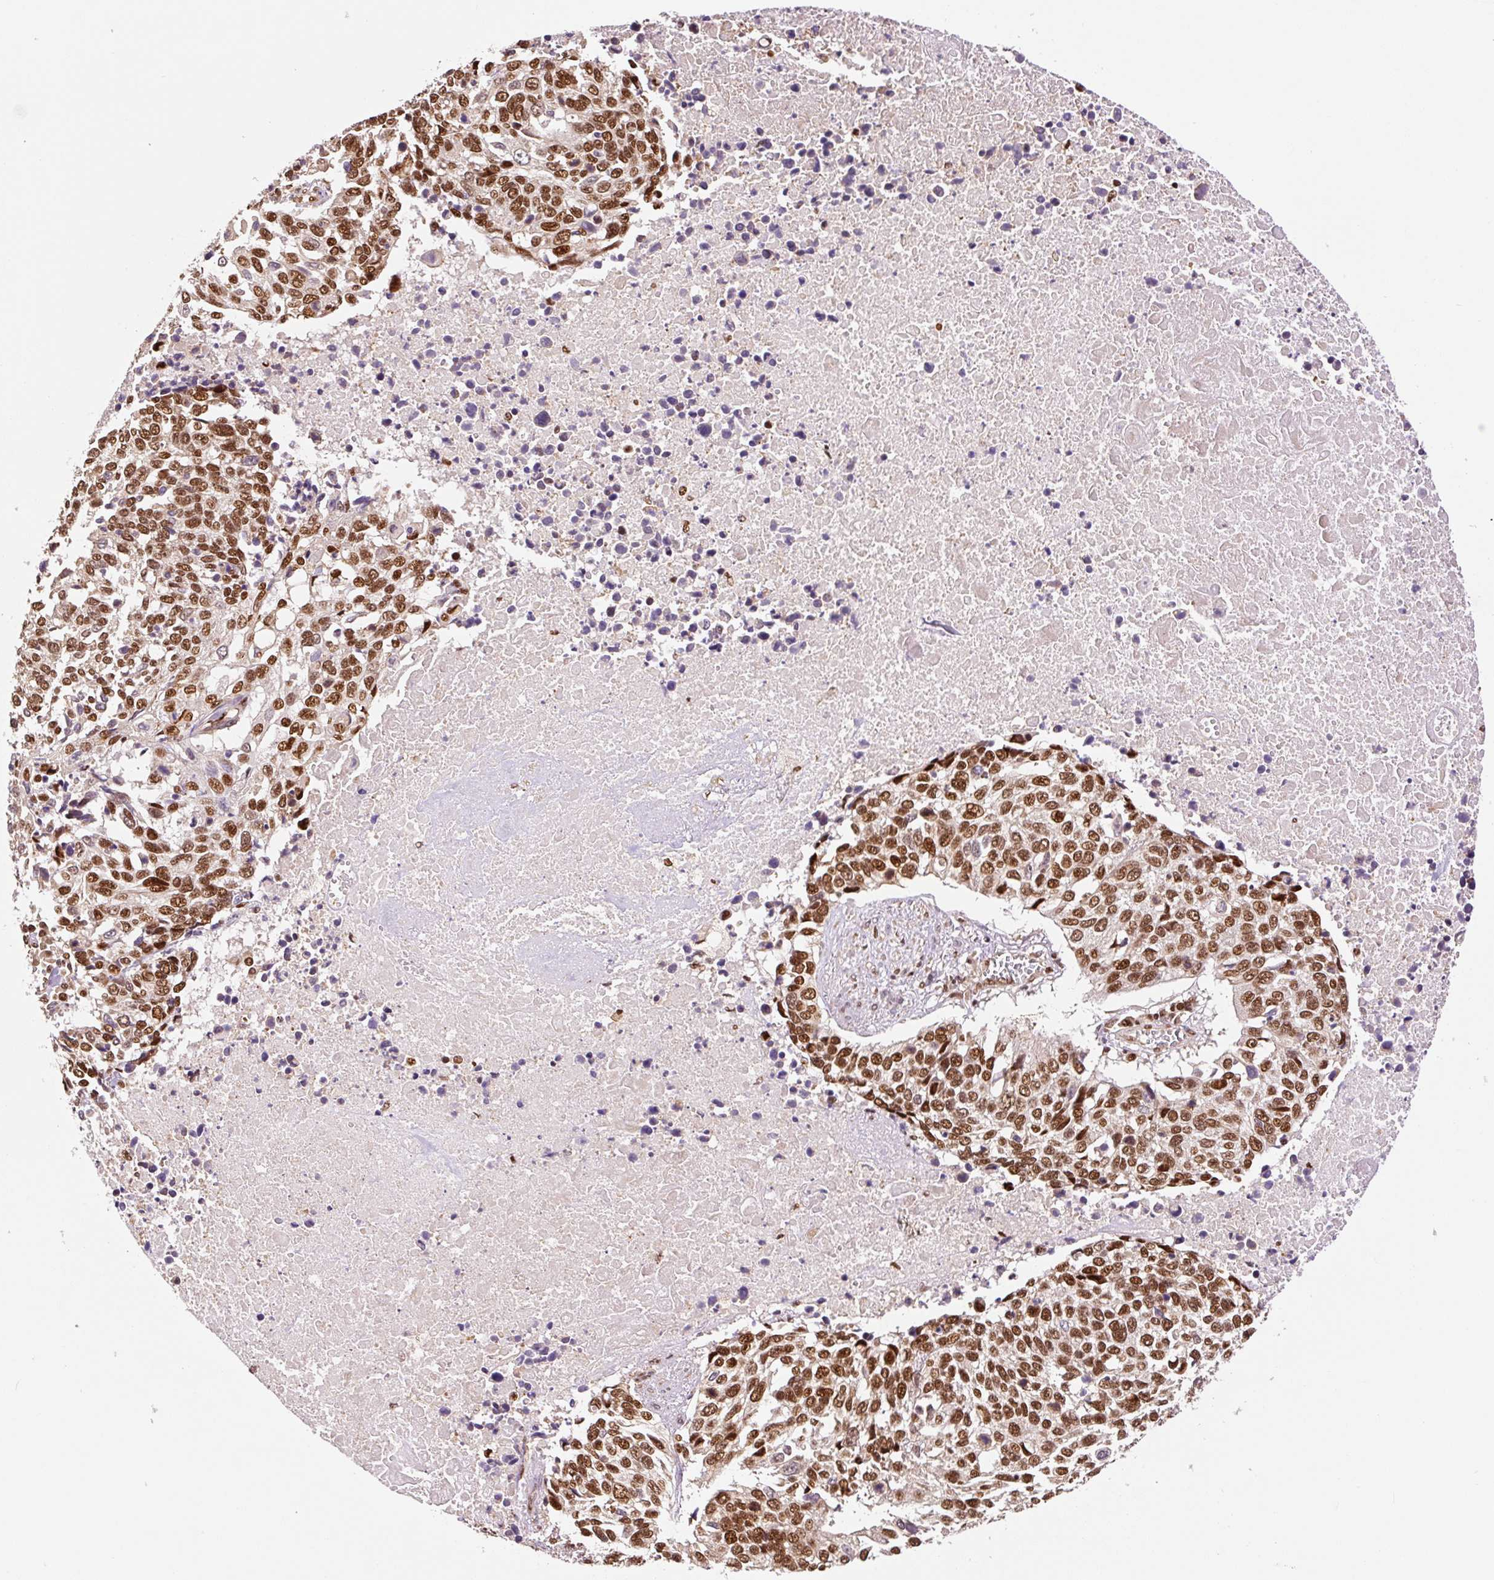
{"staining": {"intensity": "strong", "quantity": ">75%", "location": "nuclear"}, "tissue": "lung cancer", "cell_type": "Tumor cells", "image_type": "cancer", "snomed": [{"axis": "morphology", "description": "Squamous cell carcinoma, NOS"}, {"axis": "topography", "description": "Lung"}], "caption": "DAB (3,3'-diaminobenzidine) immunohistochemical staining of lung cancer reveals strong nuclear protein expression in approximately >75% of tumor cells.", "gene": "INTS8", "patient": {"sex": "male", "age": 62}}